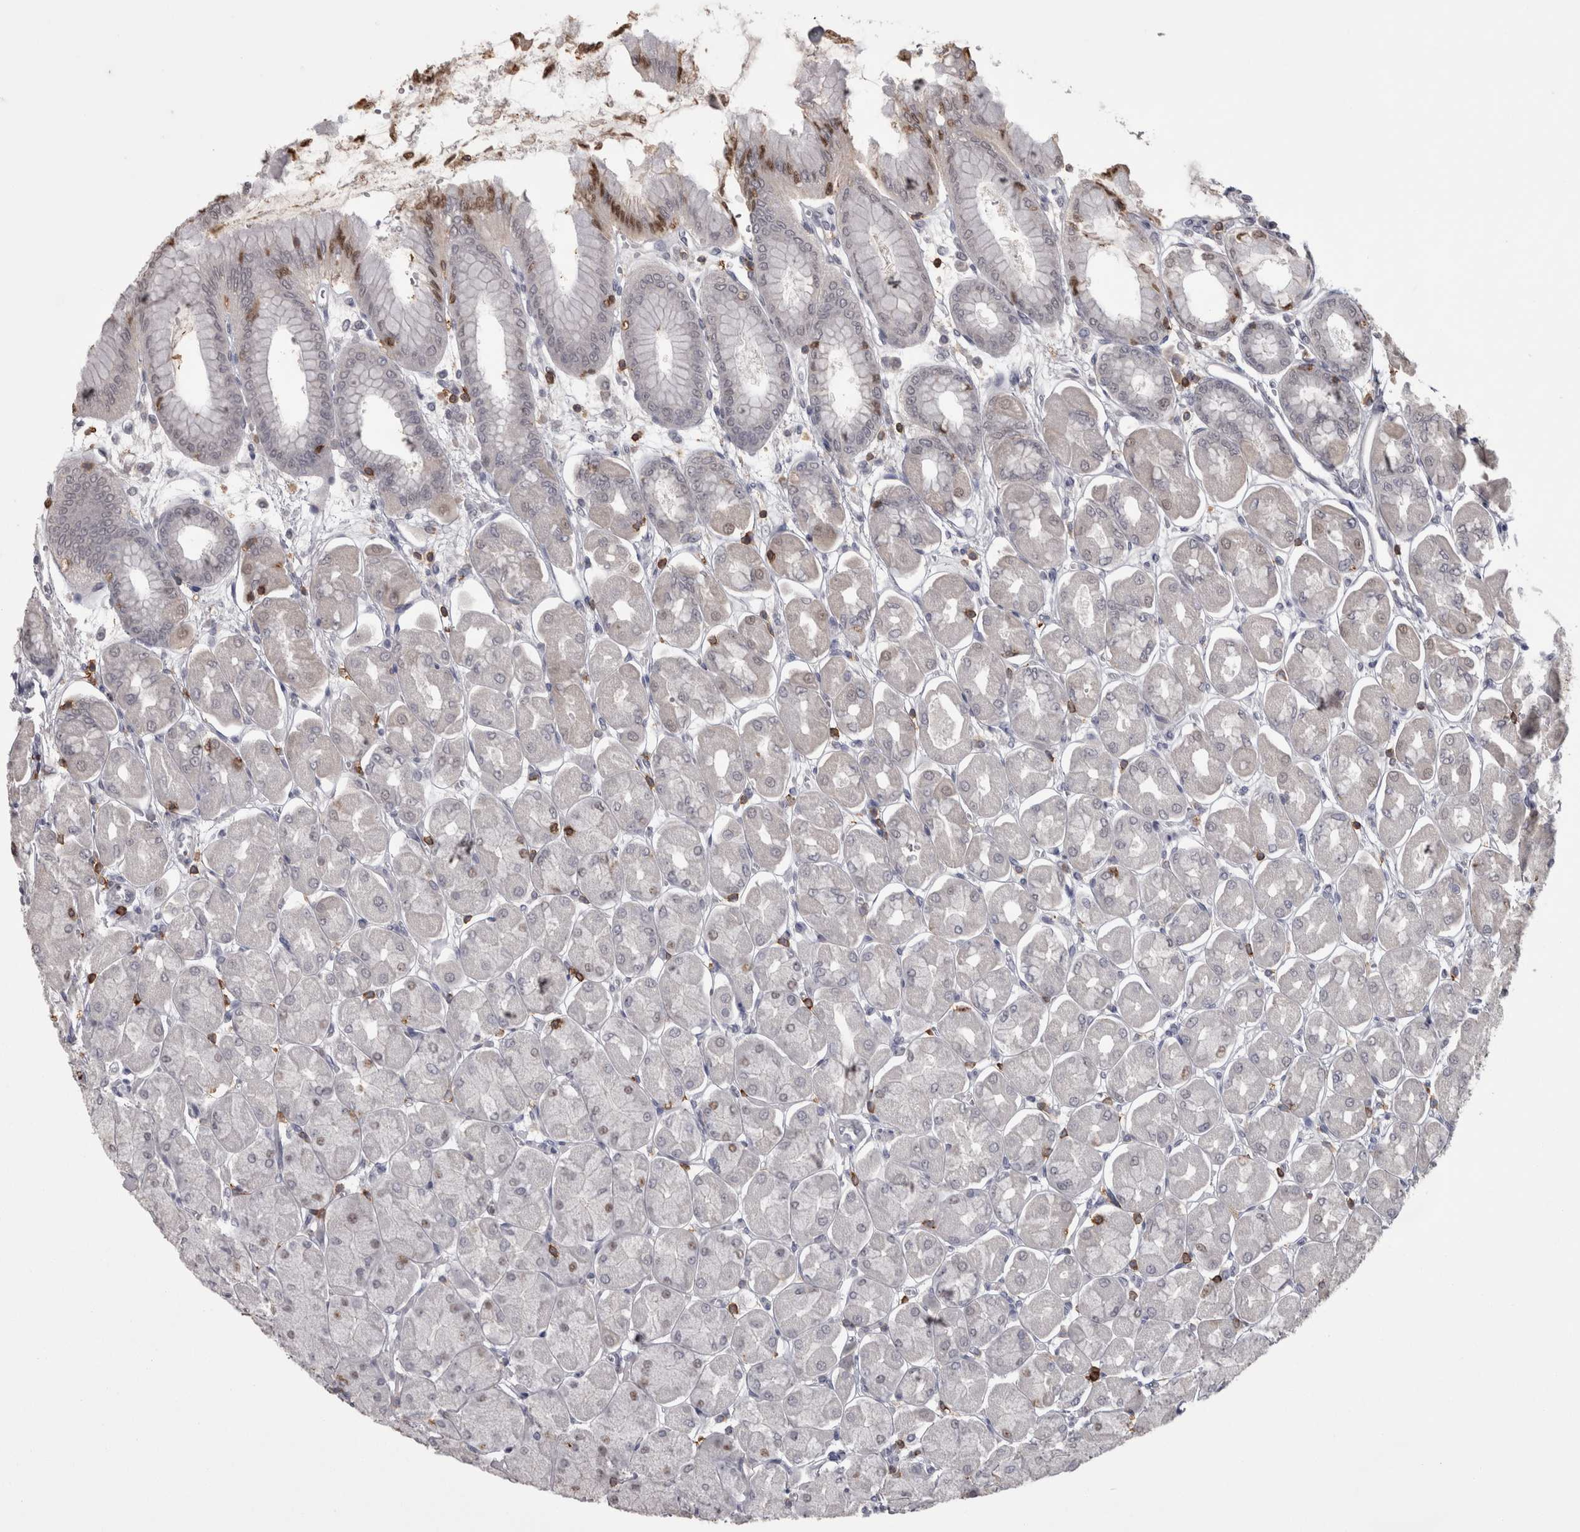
{"staining": {"intensity": "moderate", "quantity": "<25%", "location": "nuclear"}, "tissue": "stomach", "cell_type": "Glandular cells", "image_type": "normal", "snomed": [{"axis": "morphology", "description": "Normal tissue, NOS"}, {"axis": "topography", "description": "Stomach, upper"}], "caption": "Immunohistochemical staining of normal stomach demonstrates low levels of moderate nuclear staining in approximately <25% of glandular cells. The staining was performed using DAB, with brown indicating positive protein expression. Nuclei are stained blue with hematoxylin.", "gene": "SKAP1", "patient": {"sex": "female", "age": 56}}